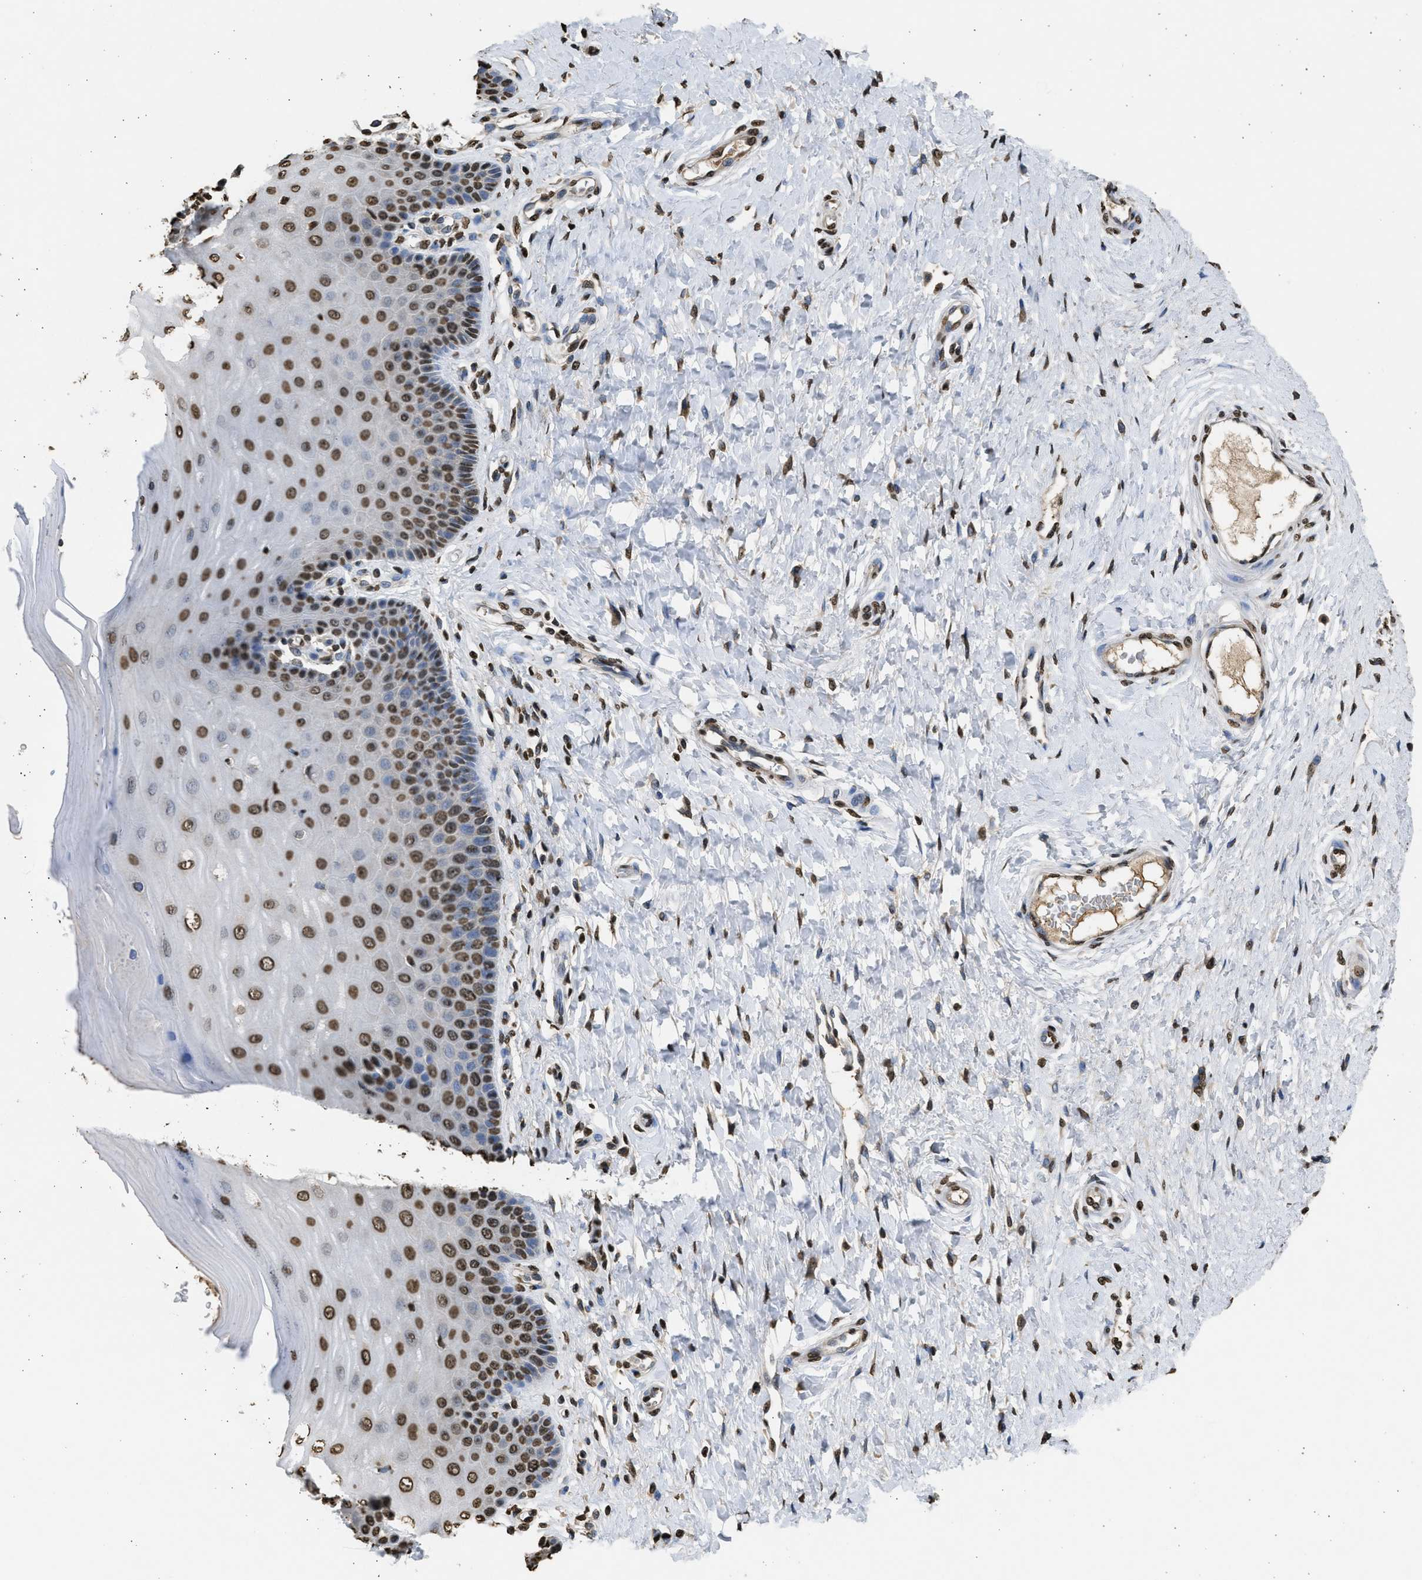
{"staining": {"intensity": "moderate", "quantity": ">75%", "location": "nuclear"}, "tissue": "cervix", "cell_type": "Glandular cells", "image_type": "normal", "snomed": [{"axis": "morphology", "description": "Normal tissue, NOS"}, {"axis": "topography", "description": "Cervix"}], "caption": "Approximately >75% of glandular cells in normal cervix reveal moderate nuclear protein staining as visualized by brown immunohistochemical staining.", "gene": "RRAGC", "patient": {"sex": "female", "age": 55}}